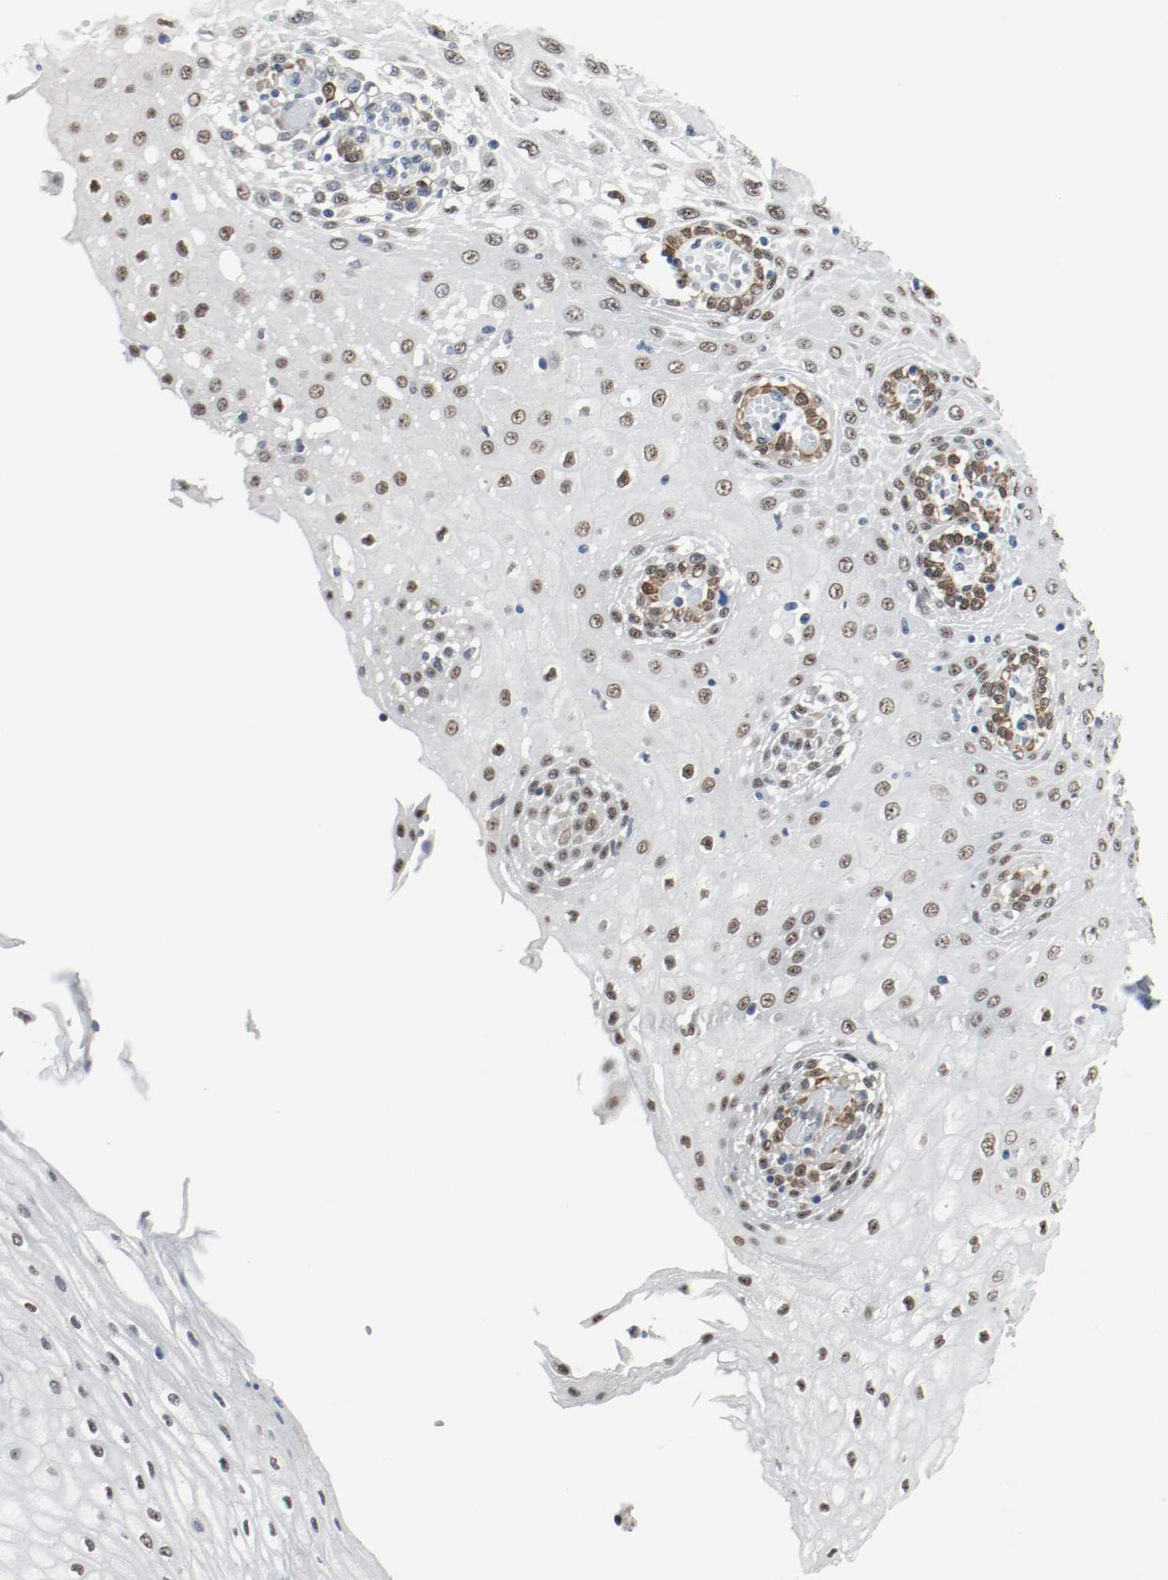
{"staining": {"intensity": "moderate", "quantity": "25%-75%", "location": "nuclear"}, "tissue": "esophagus", "cell_type": "Squamous epithelial cells", "image_type": "normal", "snomed": [{"axis": "morphology", "description": "Normal tissue, NOS"}, {"axis": "morphology", "description": "Squamous cell carcinoma, NOS"}, {"axis": "topography", "description": "Esophagus"}], "caption": "Esophagus stained with DAB immunohistochemistry displays medium levels of moderate nuclear staining in about 25%-75% of squamous epithelial cells.", "gene": "ASH1L", "patient": {"sex": "male", "age": 65}}